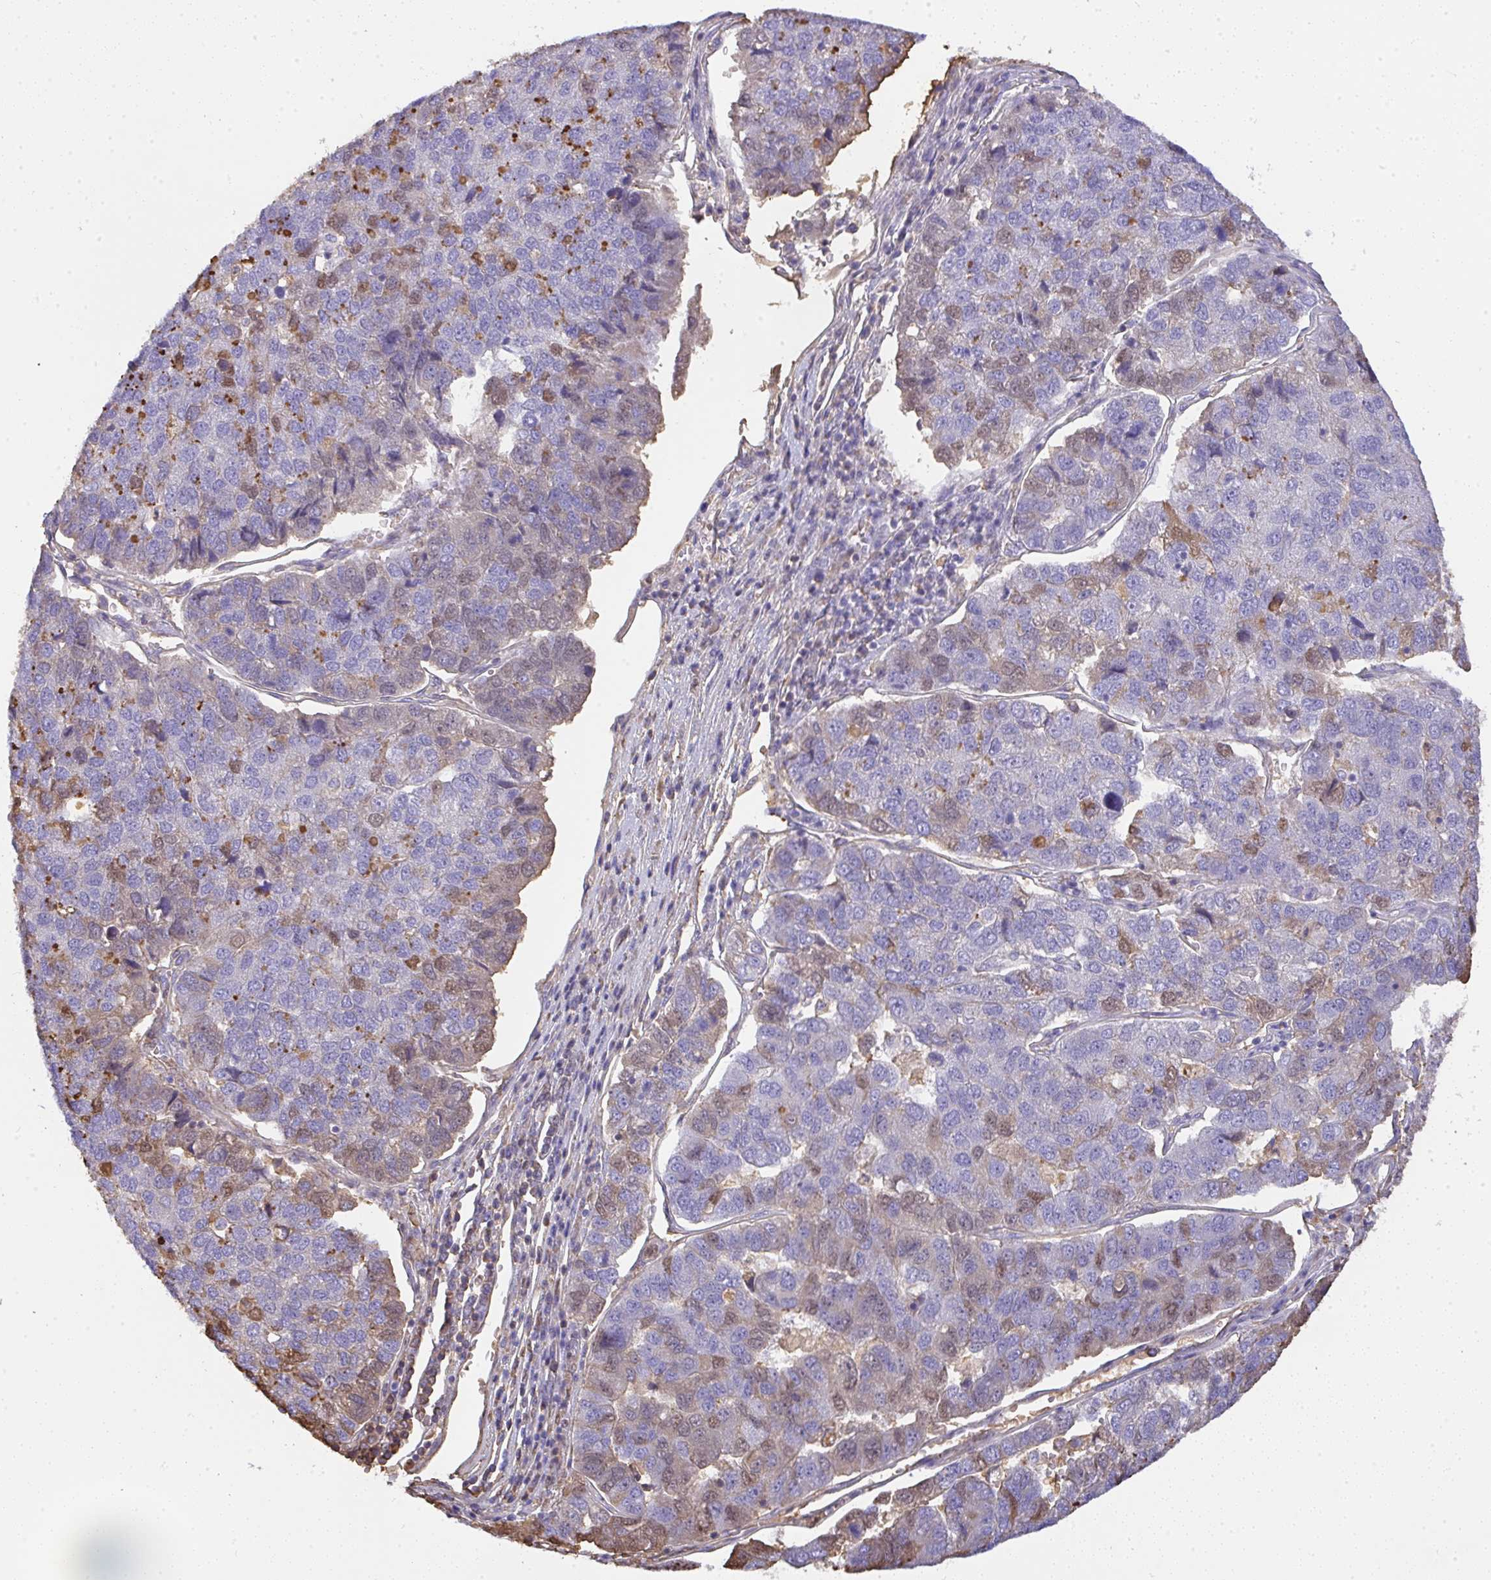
{"staining": {"intensity": "moderate", "quantity": "<25%", "location": "cytoplasmic/membranous"}, "tissue": "pancreatic cancer", "cell_type": "Tumor cells", "image_type": "cancer", "snomed": [{"axis": "morphology", "description": "Adenocarcinoma, NOS"}, {"axis": "topography", "description": "Pancreas"}], "caption": "Human pancreatic adenocarcinoma stained with a brown dye shows moderate cytoplasmic/membranous positive expression in approximately <25% of tumor cells.", "gene": "SMYD5", "patient": {"sex": "female", "age": 61}}